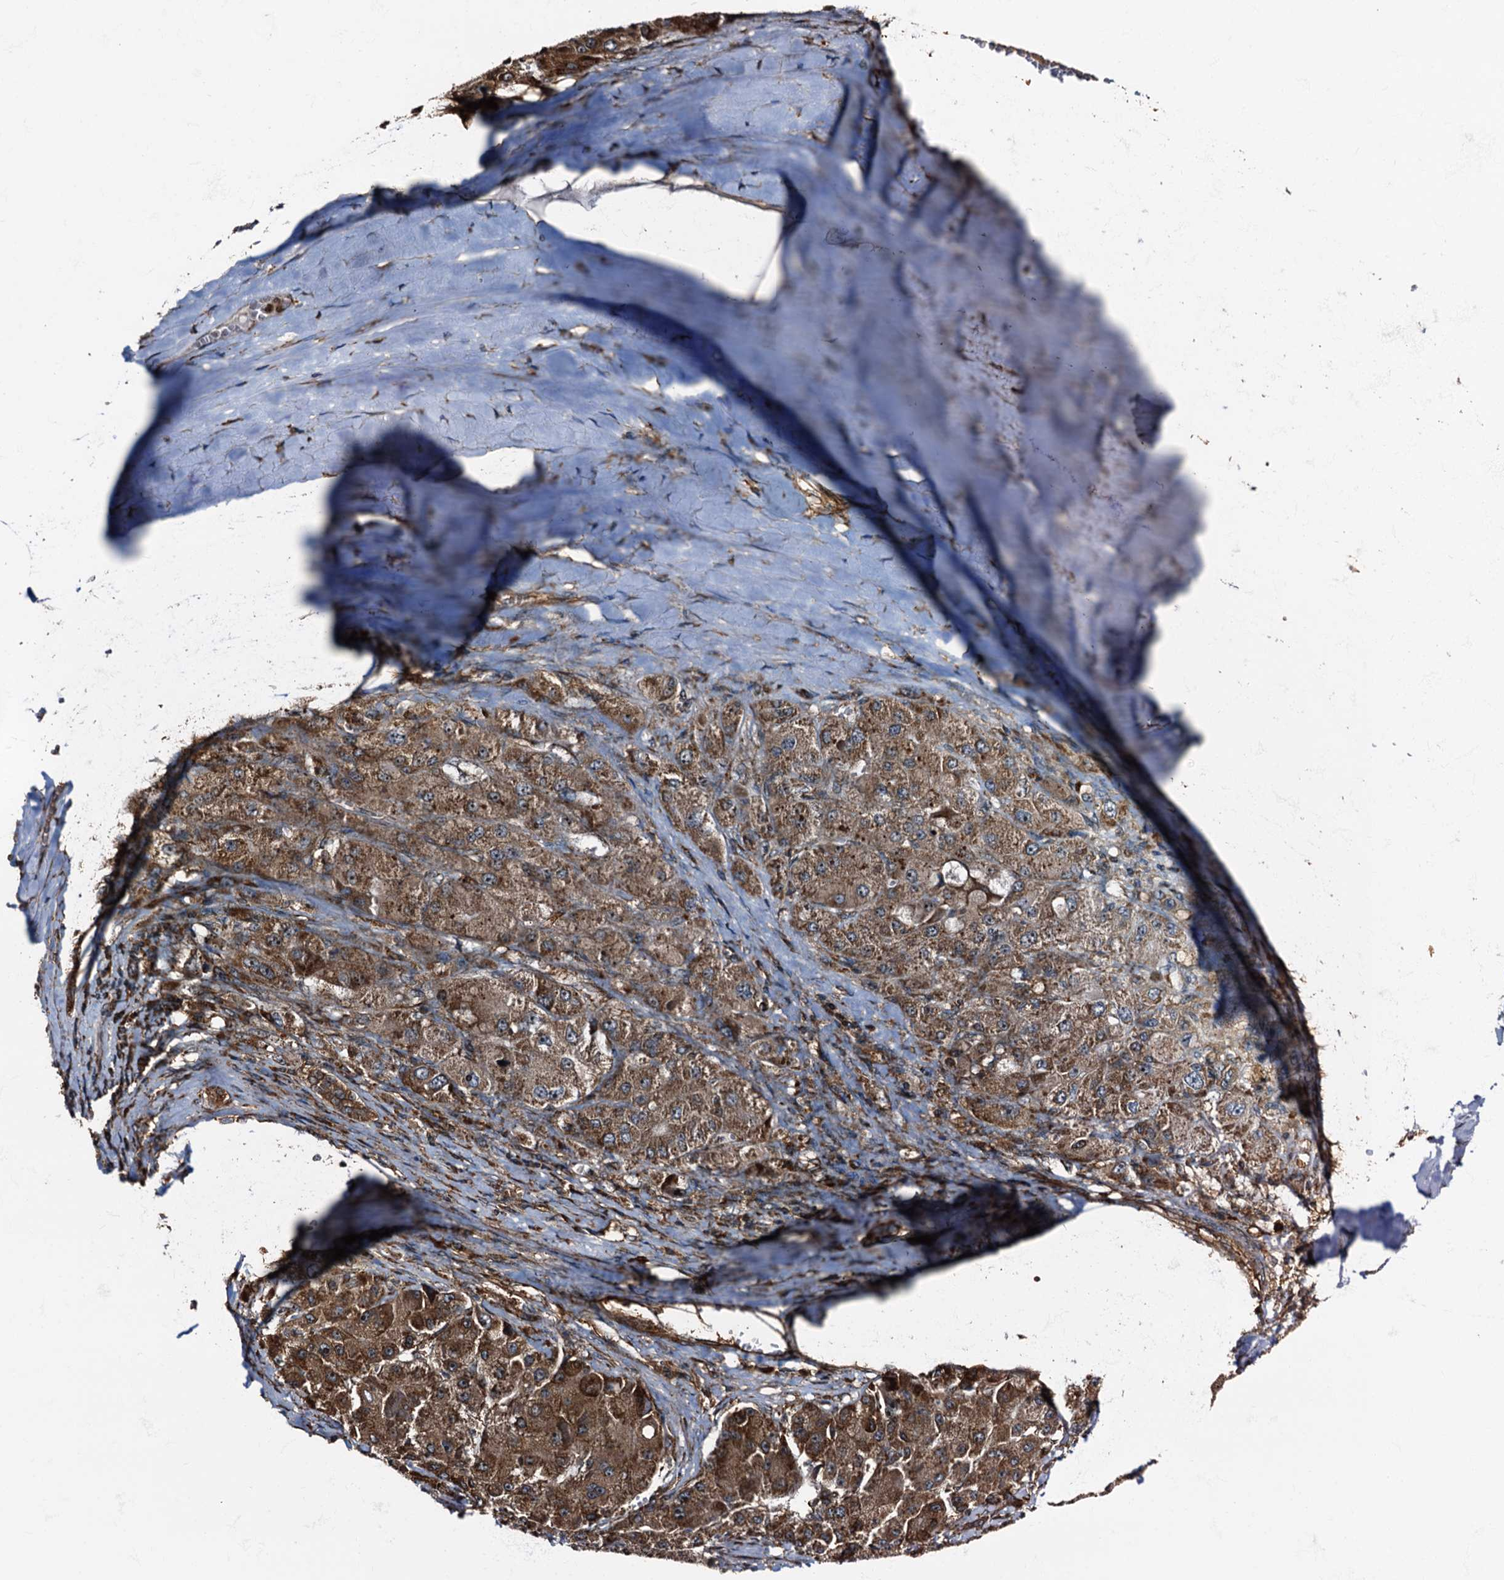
{"staining": {"intensity": "moderate", "quantity": ">75%", "location": "cytoplasmic/membranous"}, "tissue": "liver cancer", "cell_type": "Tumor cells", "image_type": "cancer", "snomed": [{"axis": "morphology", "description": "Carcinoma, Hepatocellular, NOS"}, {"axis": "topography", "description": "Liver"}], "caption": "Liver cancer stained for a protein (brown) reveals moderate cytoplasmic/membranous positive positivity in approximately >75% of tumor cells.", "gene": "ATP2C1", "patient": {"sex": "female", "age": 73}}